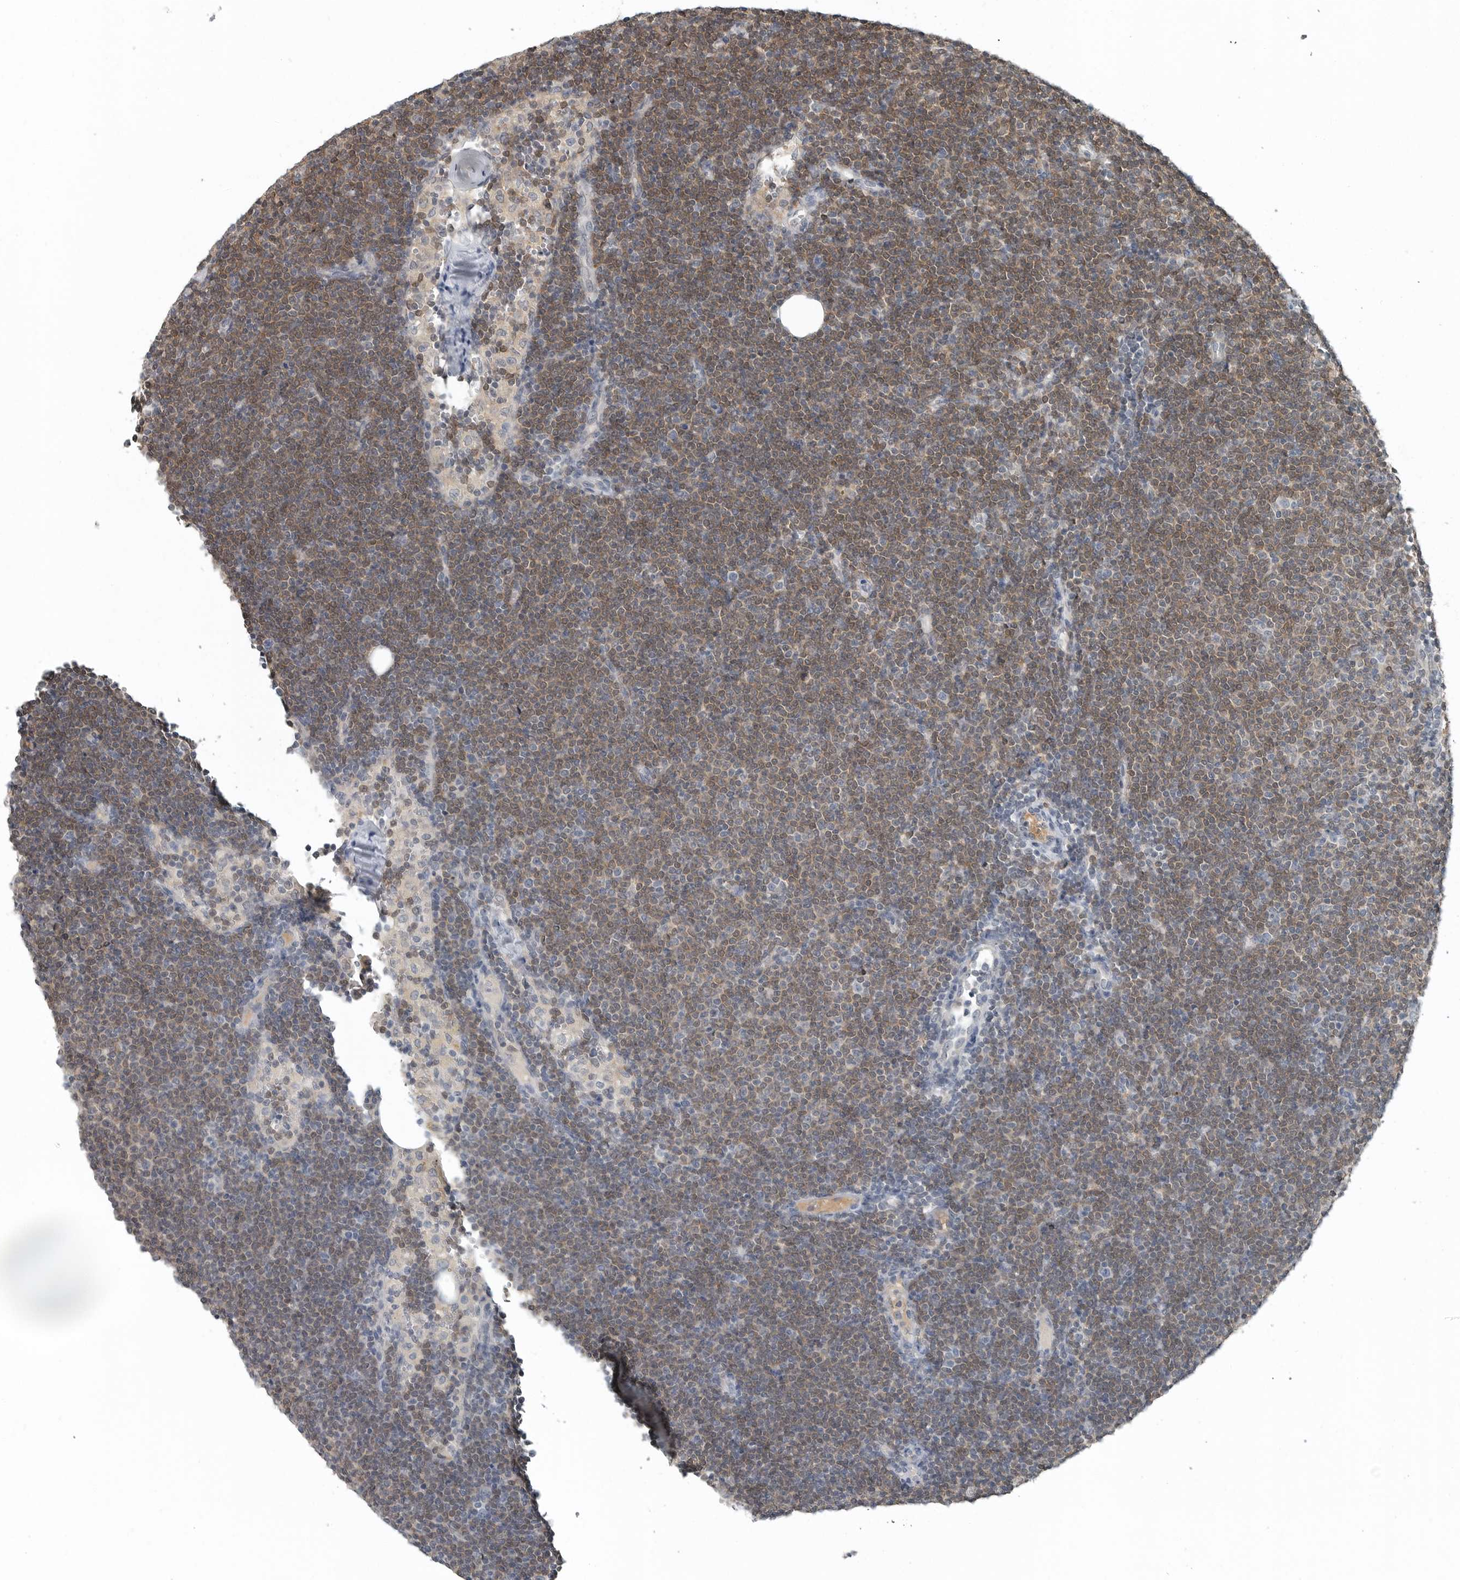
{"staining": {"intensity": "moderate", "quantity": "25%-75%", "location": "nuclear"}, "tissue": "lymphoma", "cell_type": "Tumor cells", "image_type": "cancer", "snomed": [{"axis": "morphology", "description": "Malignant lymphoma, non-Hodgkin's type, Low grade"}, {"axis": "topography", "description": "Lymph node"}], "caption": "Human low-grade malignant lymphoma, non-Hodgkin's type stained with a protein marker demonstrates moderate staining in tumor cells.", "gene": "KYAT1", "patient": {"sex": "female", "age": 53}}